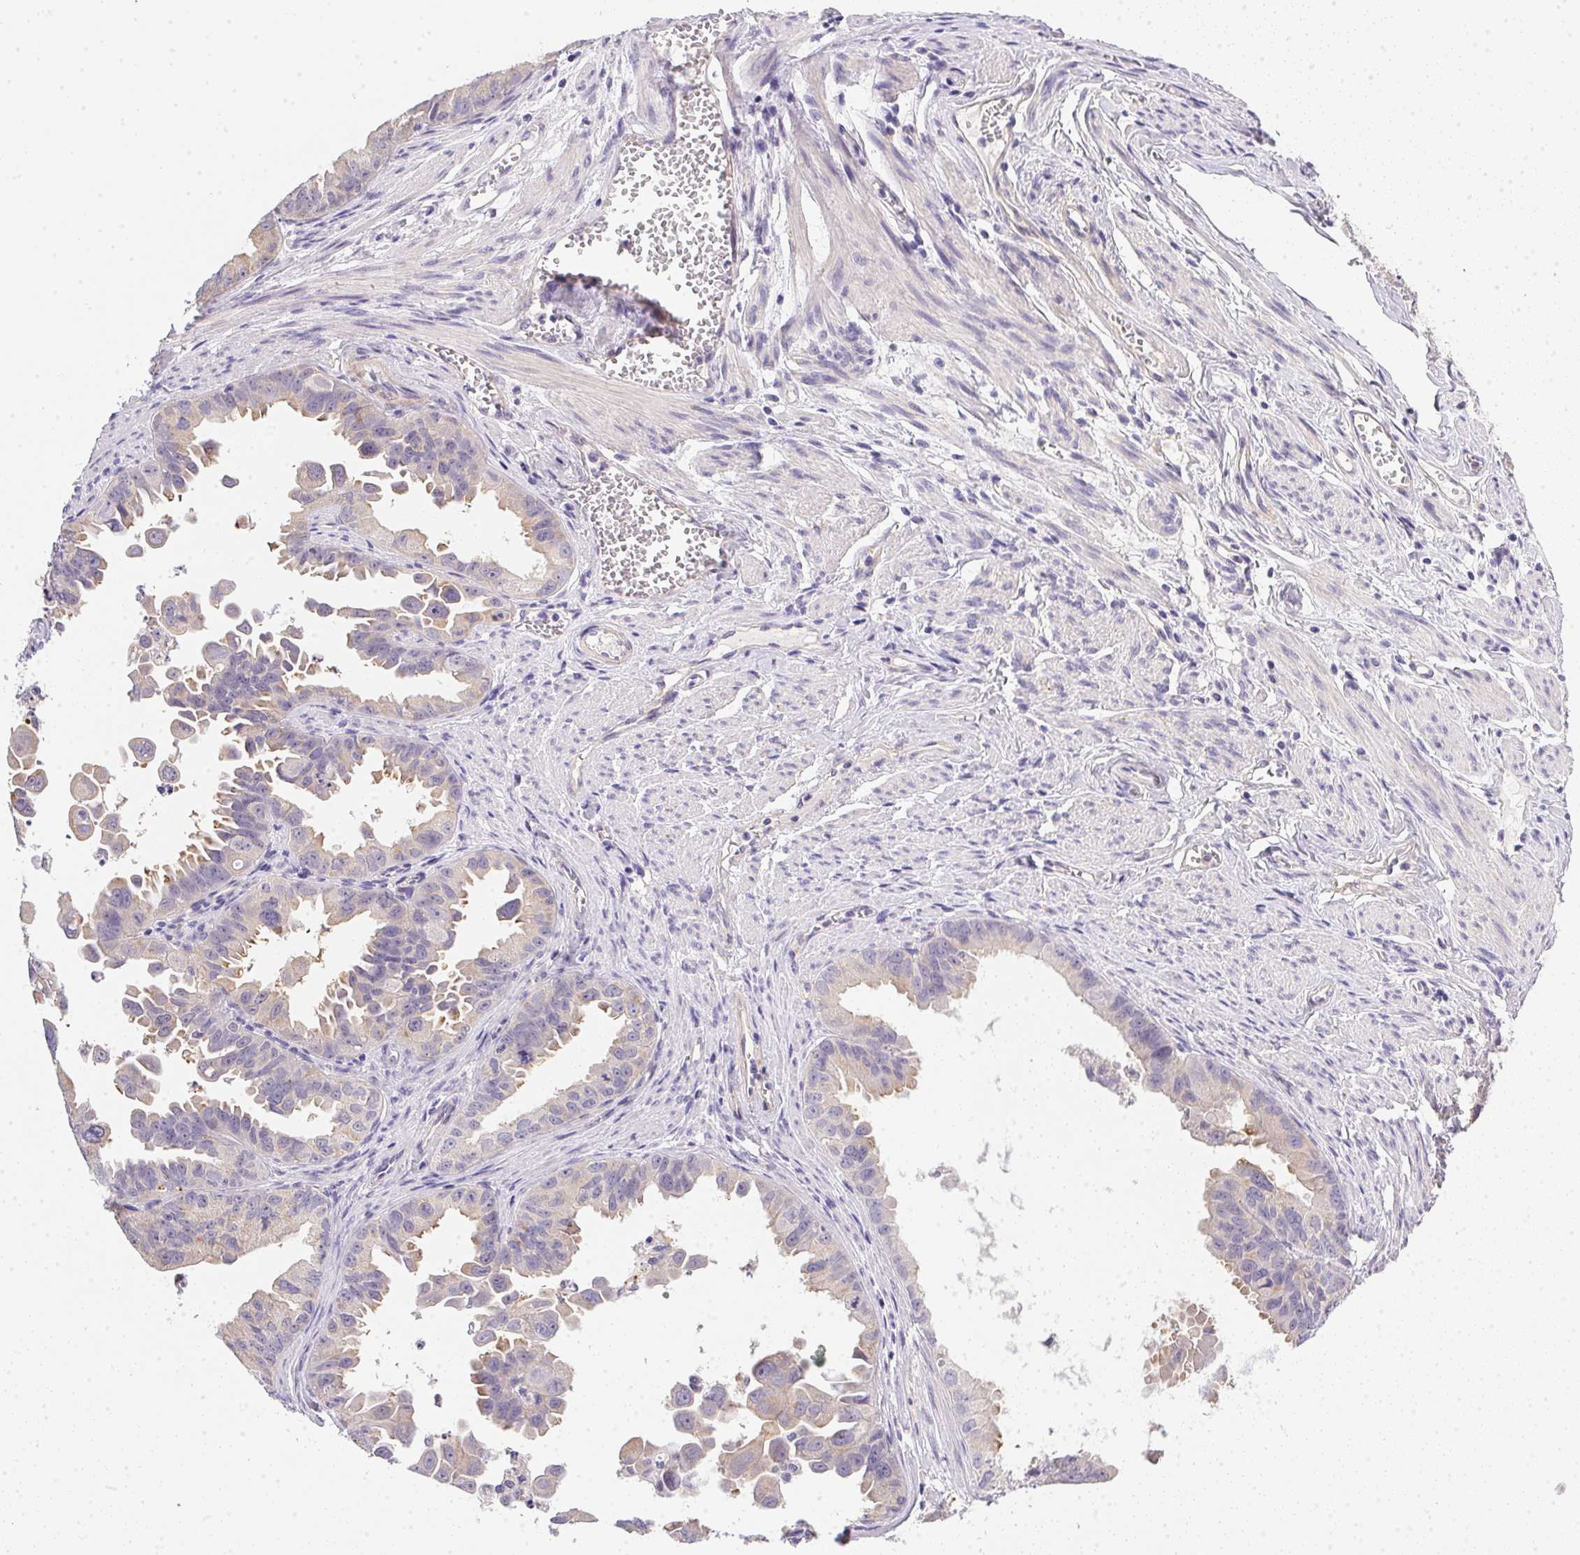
{"staining": {"intensity": "weak", "quantity": "25%-75%", "location": "cytoplasmic/membranous"}, "tissue": "ovarian cancer", "cell_type": "Tumor cells", "image_type": "cancer", "snomed": [{"axis": "morphology", "description": "Carcinoma, endometroid"}, {"axis": "topography", "description": "Ovary"}], "caption": "Protein expression analysis of human endometroid carcinoma (ovarian) reveals weak cytoplasmic/membranous staining in about 25%-75% of tumor cells. (DAB IHC, brown staining for protein, blue staining for nuclei).", "gene": "SLC17A7", "patient": {"sex": "female", "age": 85}}